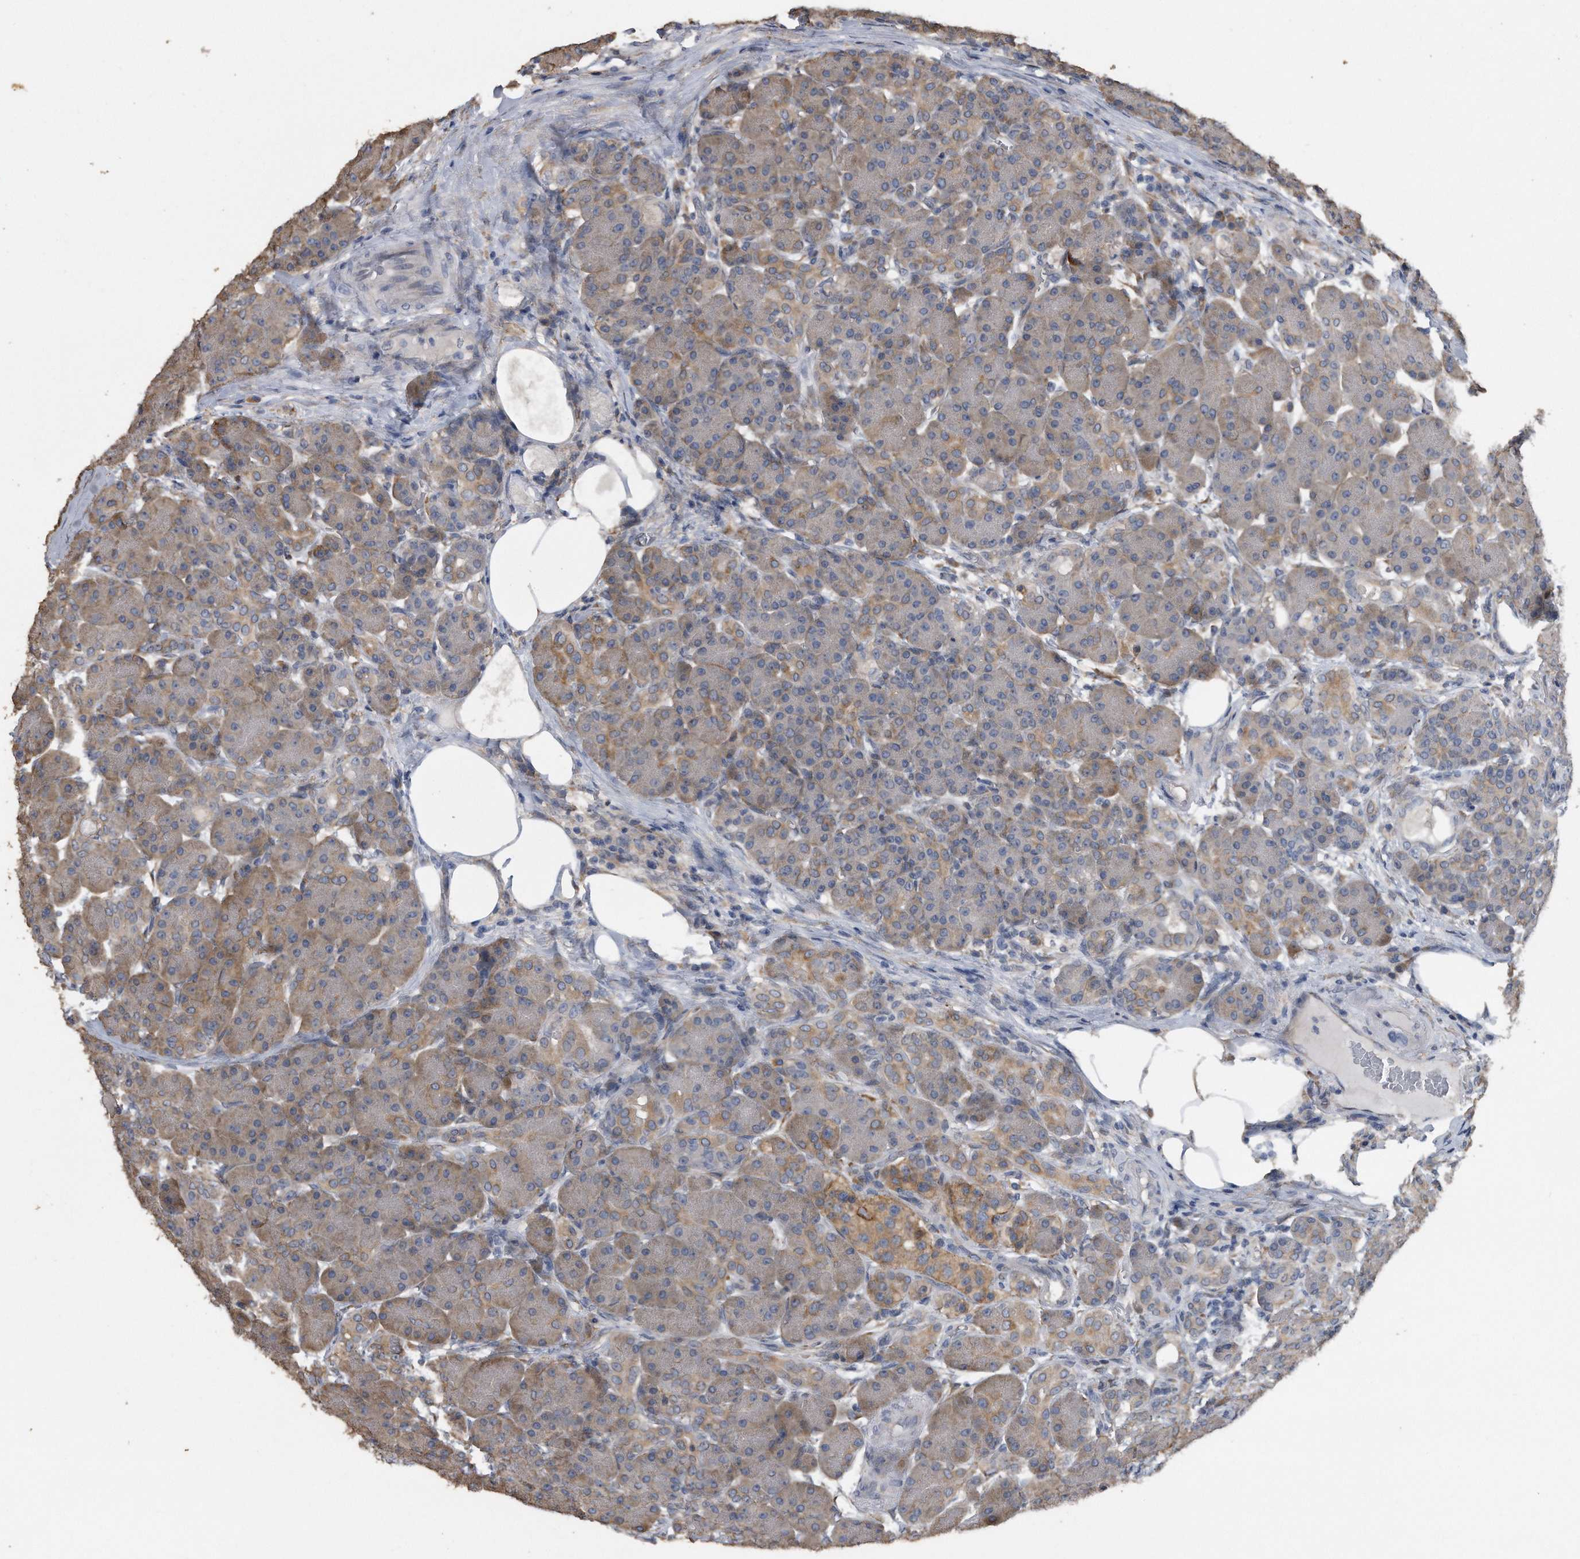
{"staining": {"intensity": "moderate", "quantity": "25%-75%", "location": "cytoplasmic/membranous"}, "tissue": "pancreas", "cell_type": "Exocrine glandular cells", "image_type": "normal", "snomed": [{"axis": "morphology", "description": "Normal tissue, NOS"}, {"axis": "topography", "description": "Pancreas"}], "caption": "Moderate cytoplasmic/membranous expression is seen in approximately 25%-75% of exocrine glandular cells in normal pancreas.", "gene": "PCLO", "patient": {"sex": "male", "age": 63}}